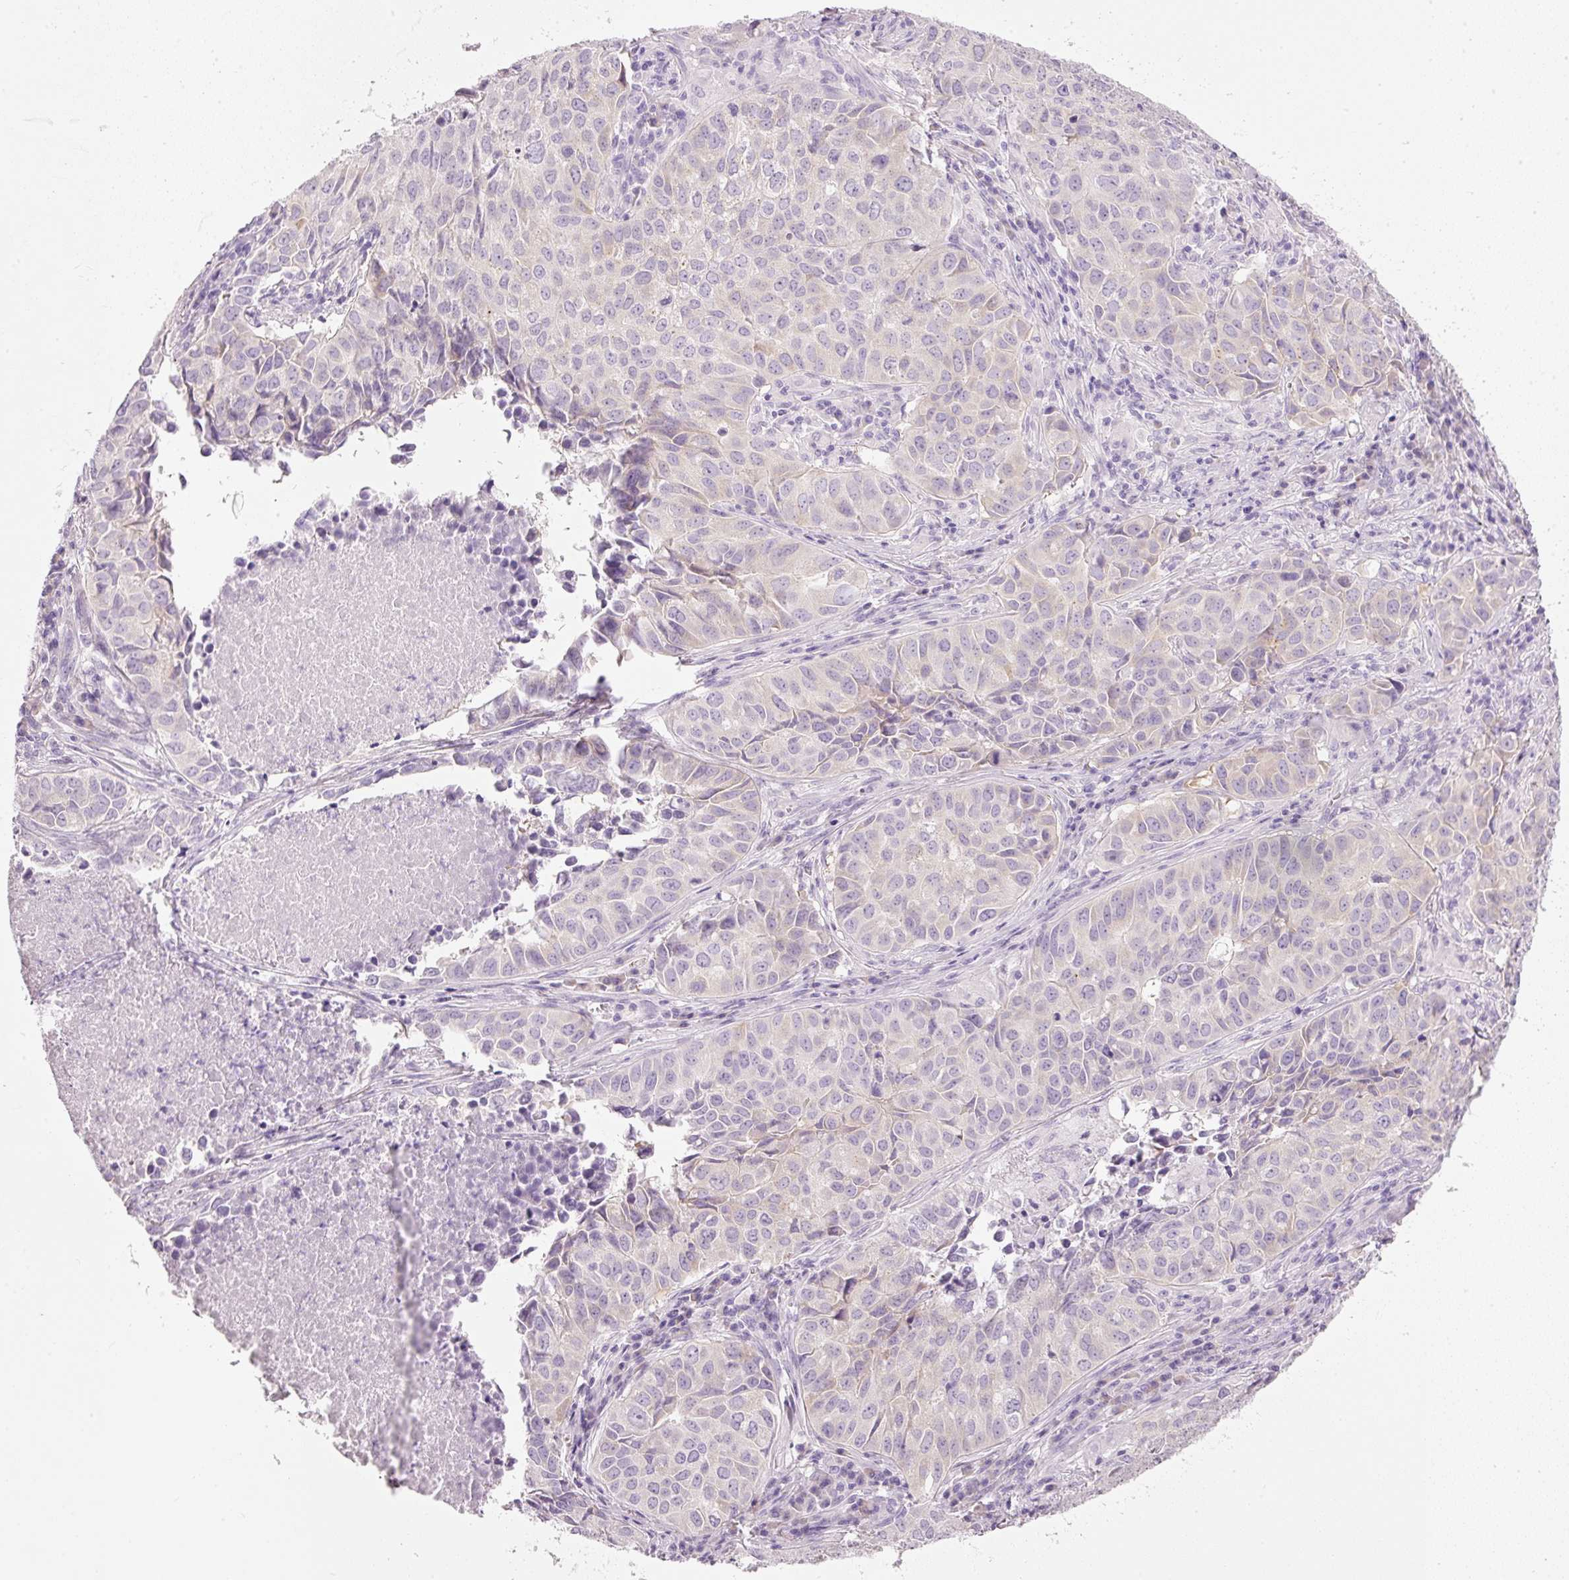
{"staining": {"intensity": "negative", "quantity": "none", "location": "none"}, "tissue": "lung cancer", "cell_type": "Tumor cells", "image_type": "cancer", "snomed": [{"axis": "morphology", "description": "Adenocarcinoma, NOS"}, {"axis": "topography", "description": "Lung"}], "caption": "IHC of human lung cancer (adenocarcinoma) displays no positivity in tumor cells.", "gene": "PDXDC1", "patient": {"sex": "female", "age": 50}}